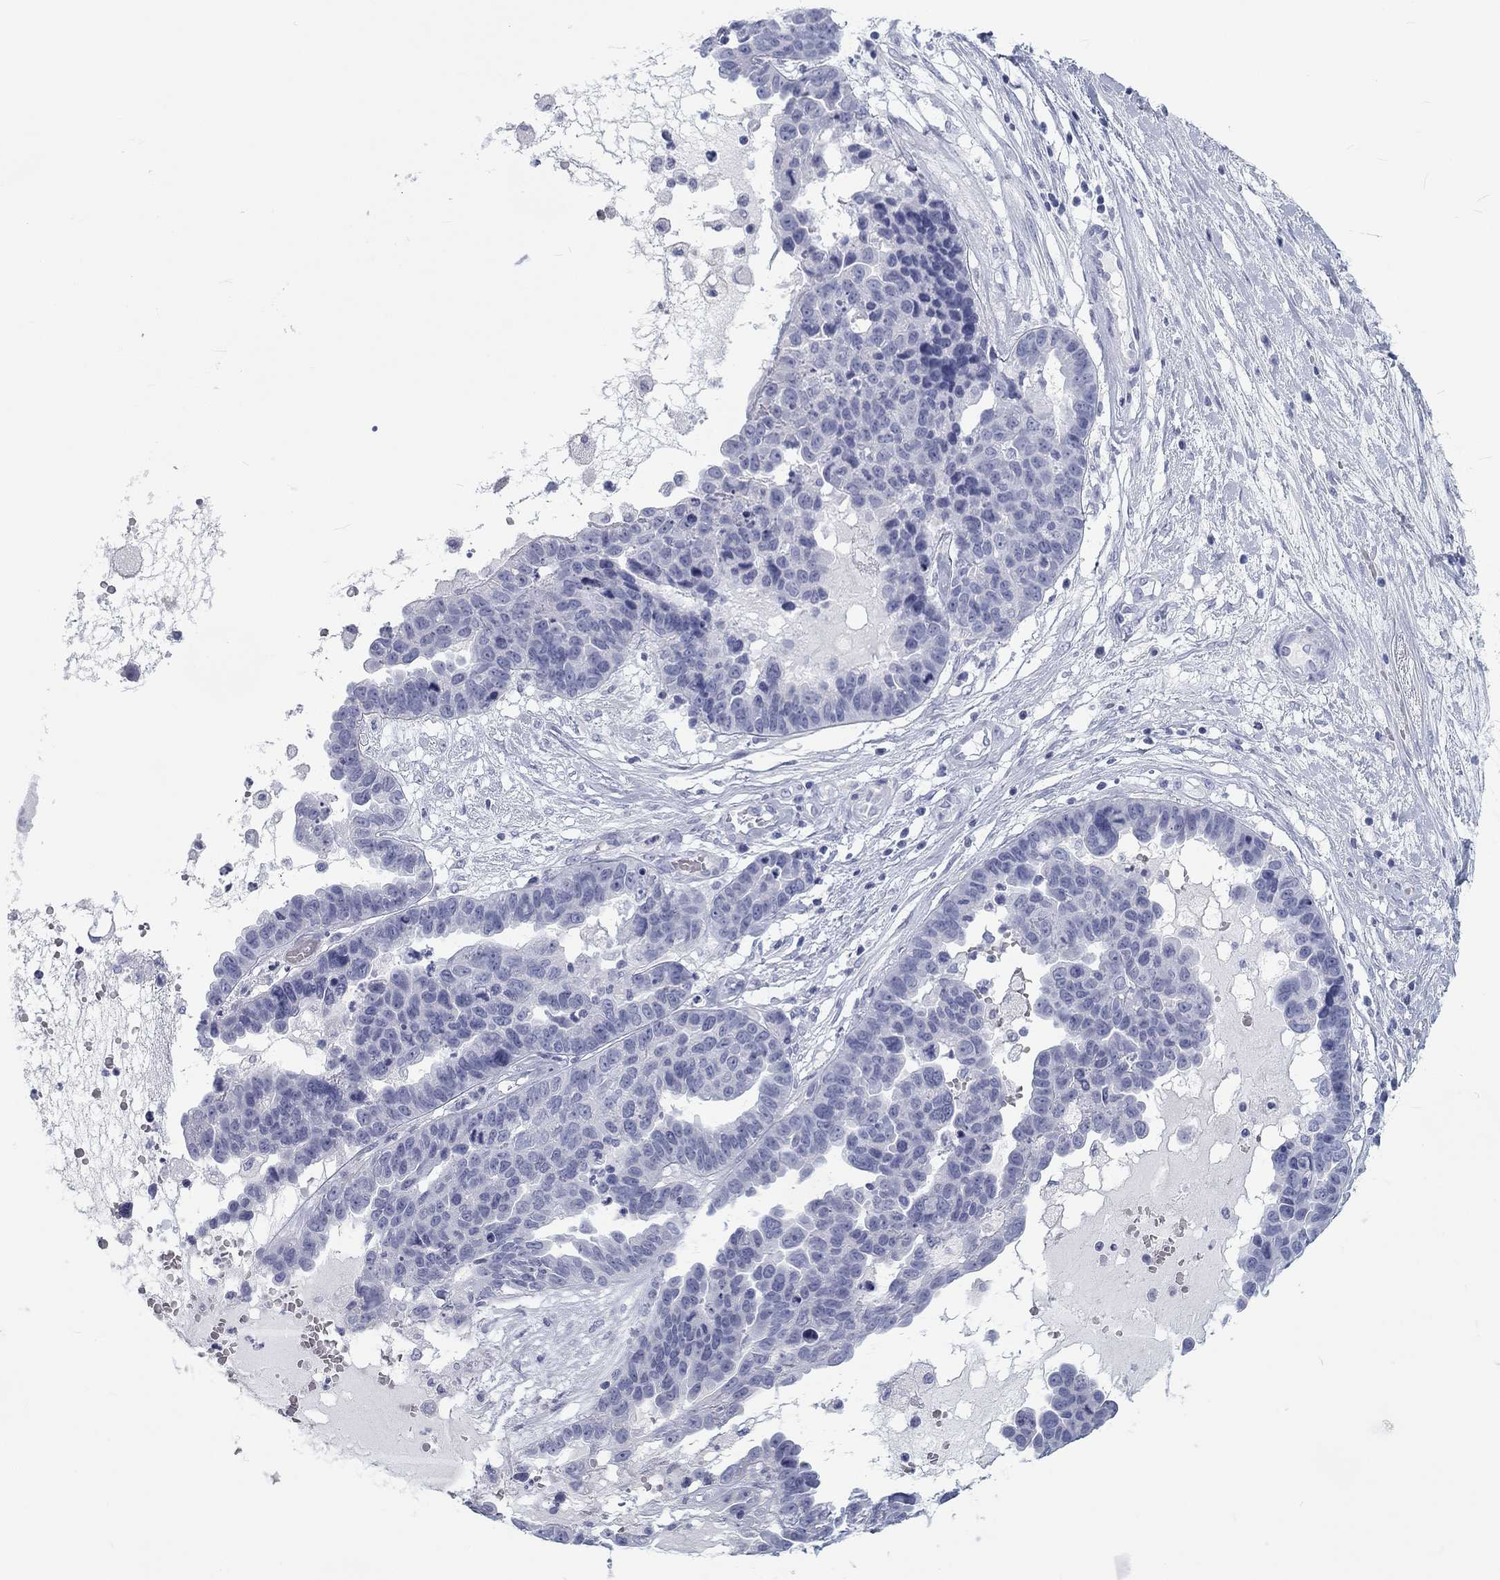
{"staining": {"intensity": "negative", "quantity": "none", "location": "none"}, "tissue": "ovarian cancer", "cell_type": "Tumor cells", "image_type": "cancer", "snomed": [{"axis": "morphology", "description": "Cystadenocarcinoma, serous, NOS"}, {"axis": "topography", "description": "Ovary"}], "caption": "This photomicrograph is of ovarian cancer (serous cystadenocarcinoma) stained with IHC to label a protein in brown with the nuclei are counter-stained blue. There is no positivity in tumor cells.", "gene": "CALB1", "patient": {"sex": "female", "age": 87}}